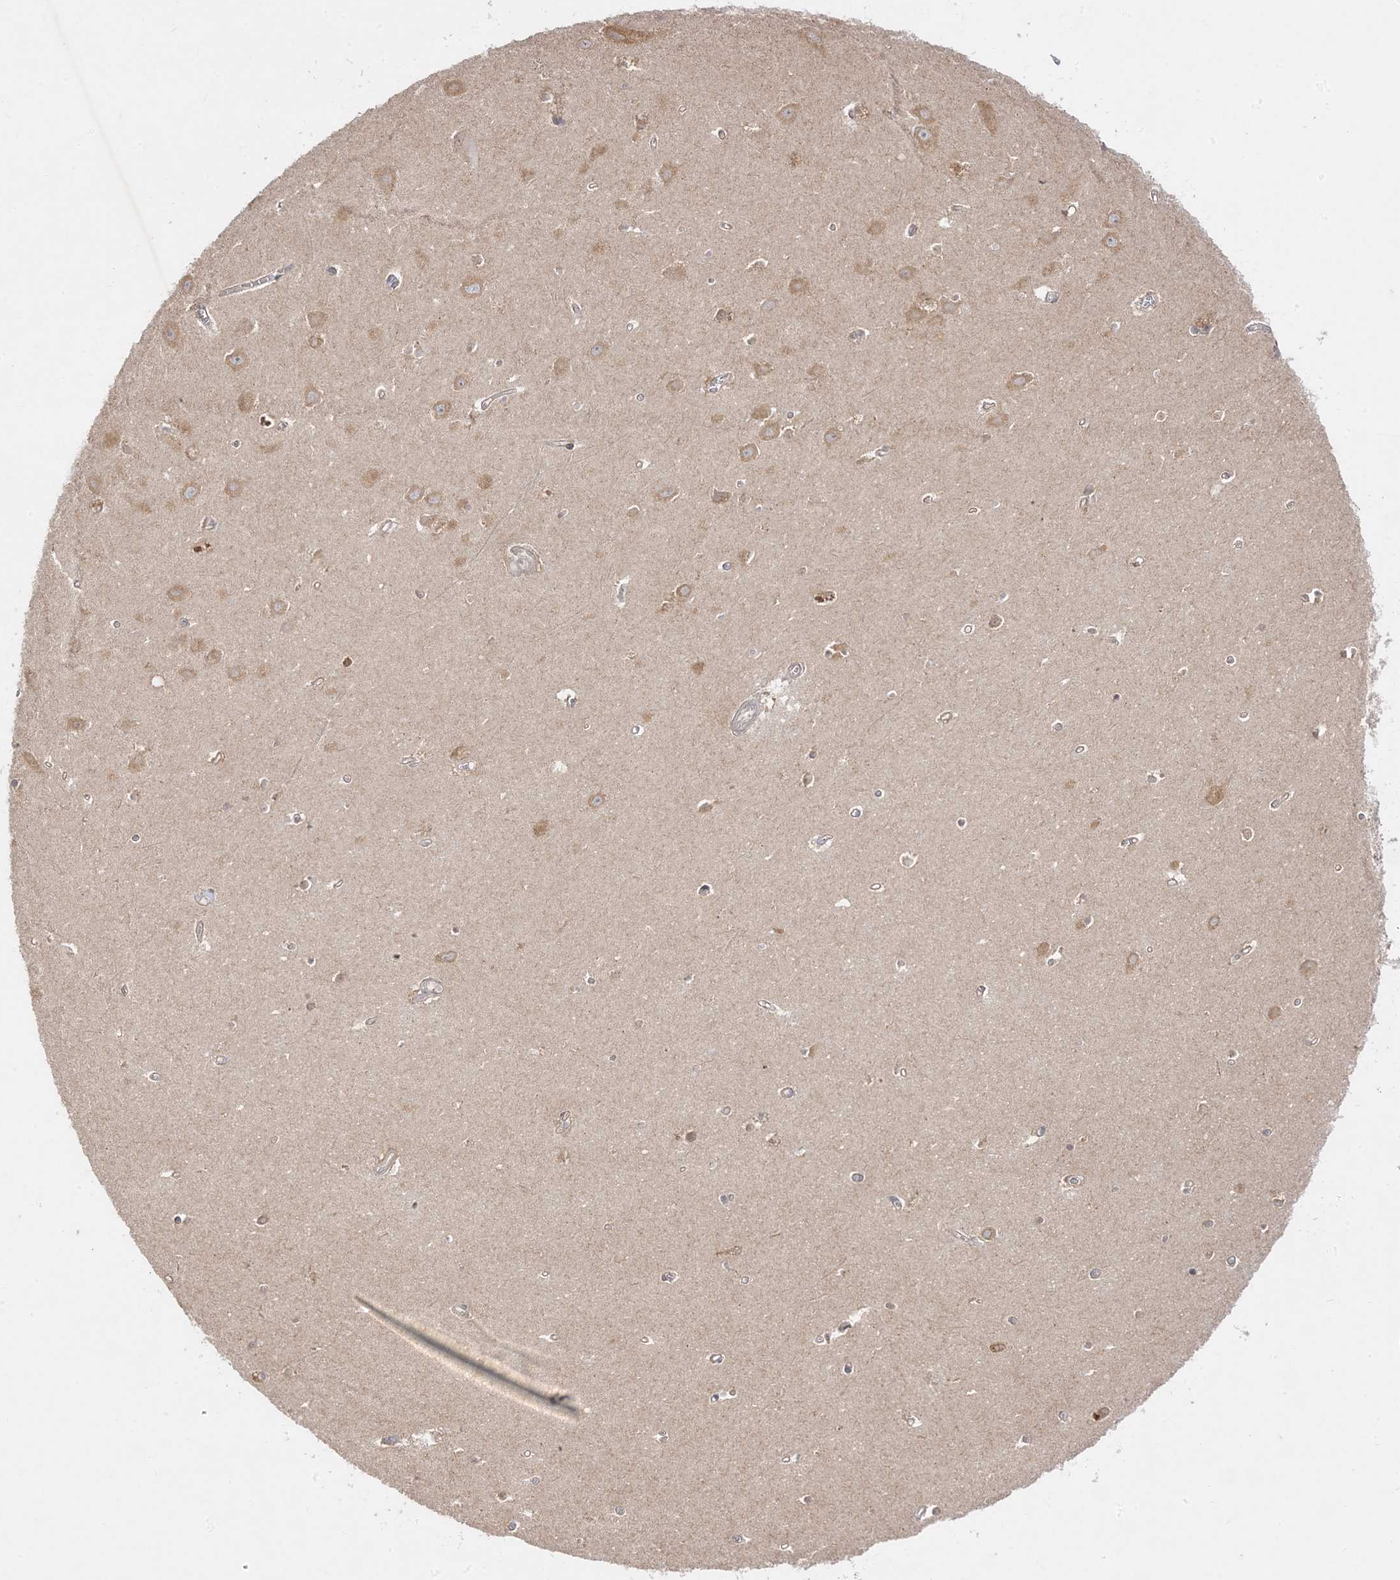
{"staining": {"intensity": "negative", "quantity": "none", "location": "none"}, "tissue": "hippocampus", "cell_type": "Glial cells", "image_type": "normal", "snomed": [{"axis": "morphology", "description": "Normal tissue, NOS"}, {"axis": "topography", "description": "Hippocampus"}], "caption": "This is a histopathology image of immunohistochemistry staining of normal hippocampus, which shows no staining in glial cells.", "gene": "C2CD2", "patient": {"sex": "female", "age": 64}}